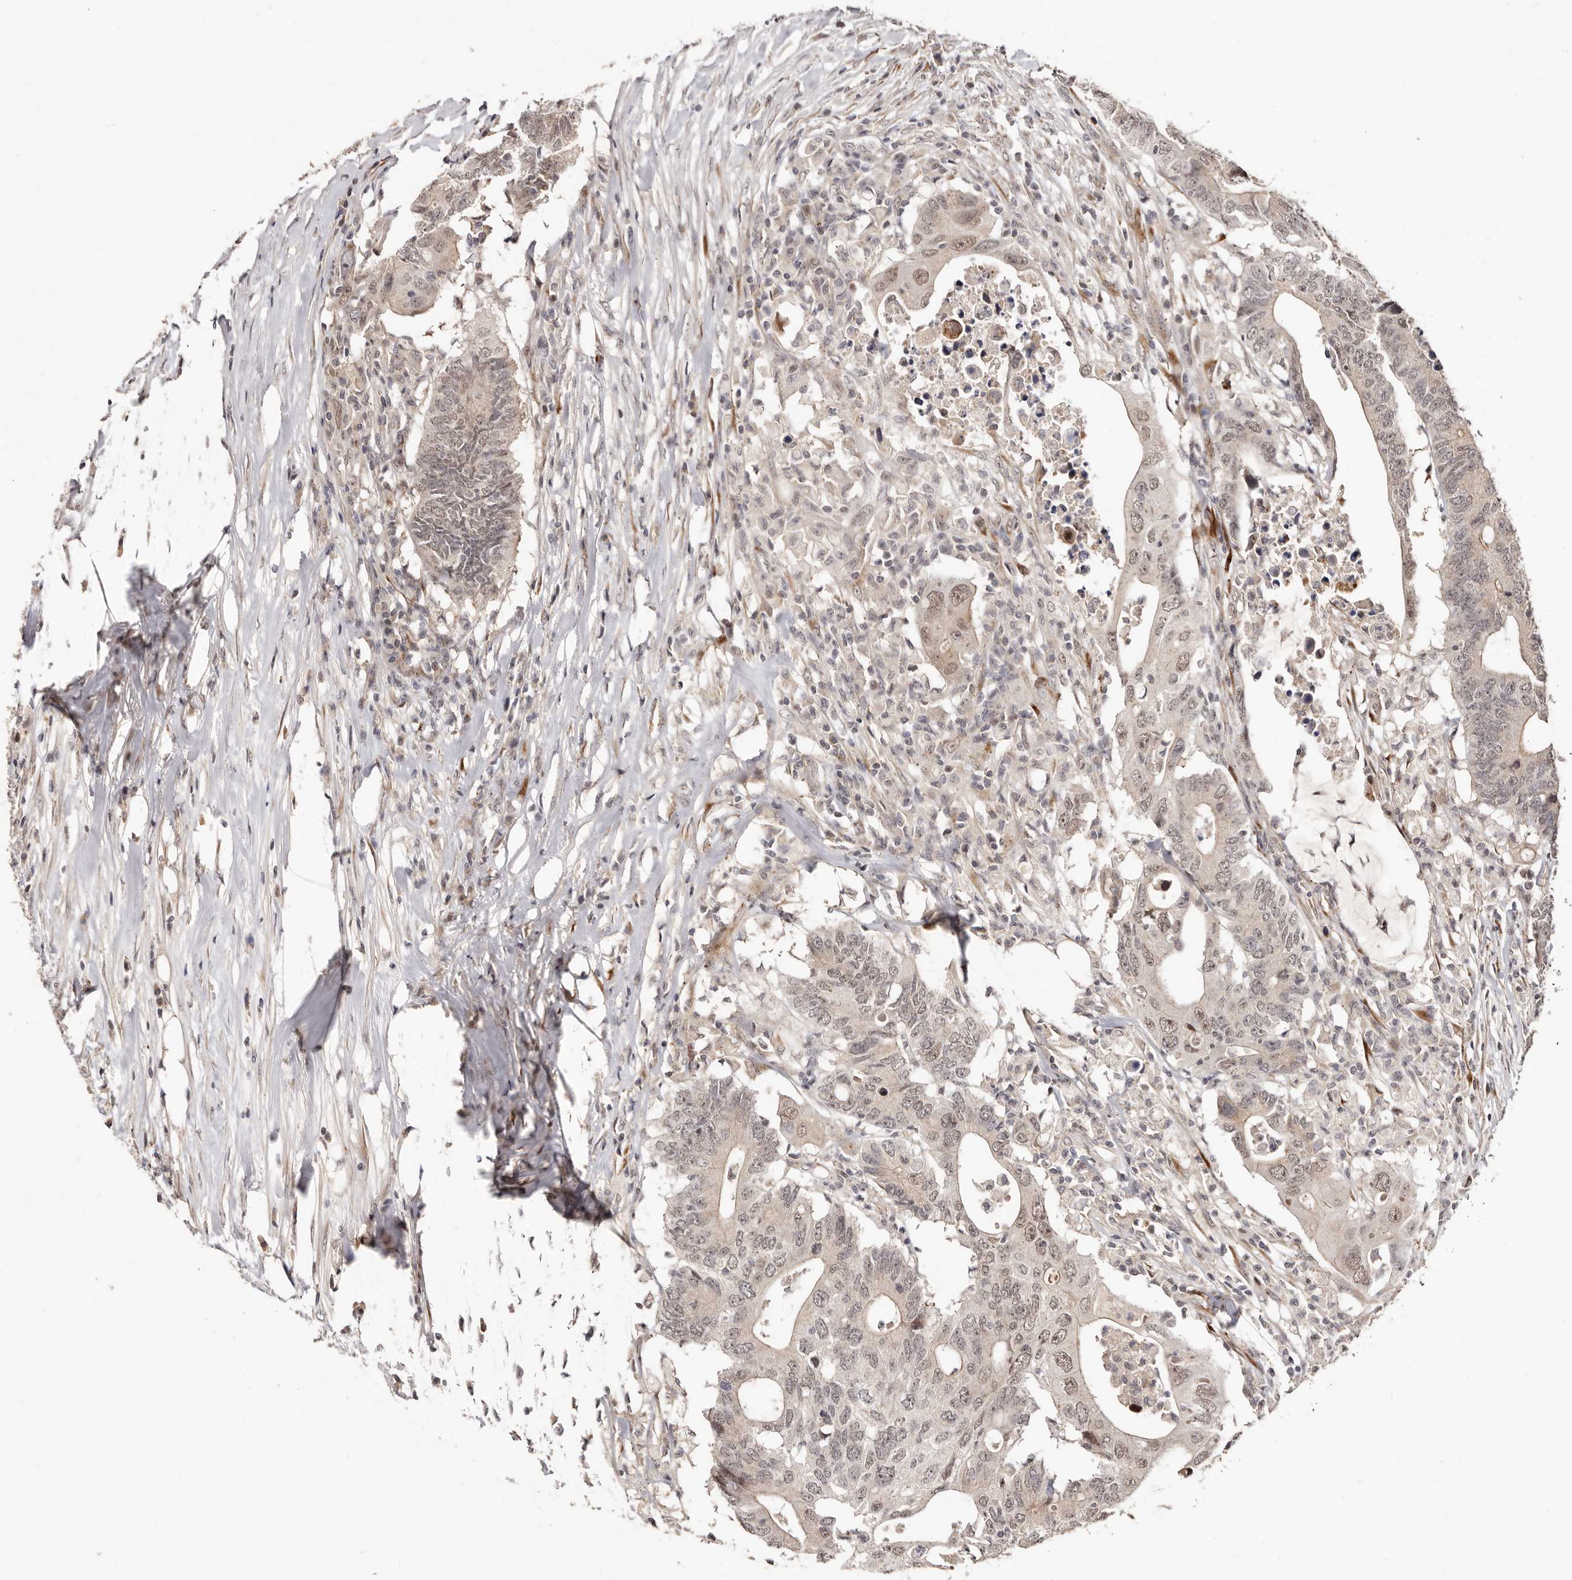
{"staining": {"intensity": "weak", "quantity": ">75%", "location": "cytoplasmic/membranous,nuclear"}, "tissue": "colorectal cancer", "cell_type": "Tumor cells", "image_type": "cancer", "snomed": [{"axis": "morphology", "description": "Adenocarcinoma, NOS"}, {"axis": "topography", "description": "Colon"}], "caption": "Colorectal cancer (adenocarcinoma) stained with immunohistochemistry reveals weak cytoplasmic/membranous and nuclear positivity in approximately >75% of tumor cells. The staining is performed using DAB brown chromogen to label protein expression. The nuclei are counter-stained blue using hematoxylin.", "gene": "SRCAP", "patient": {"sex": "male", "age": 71}}